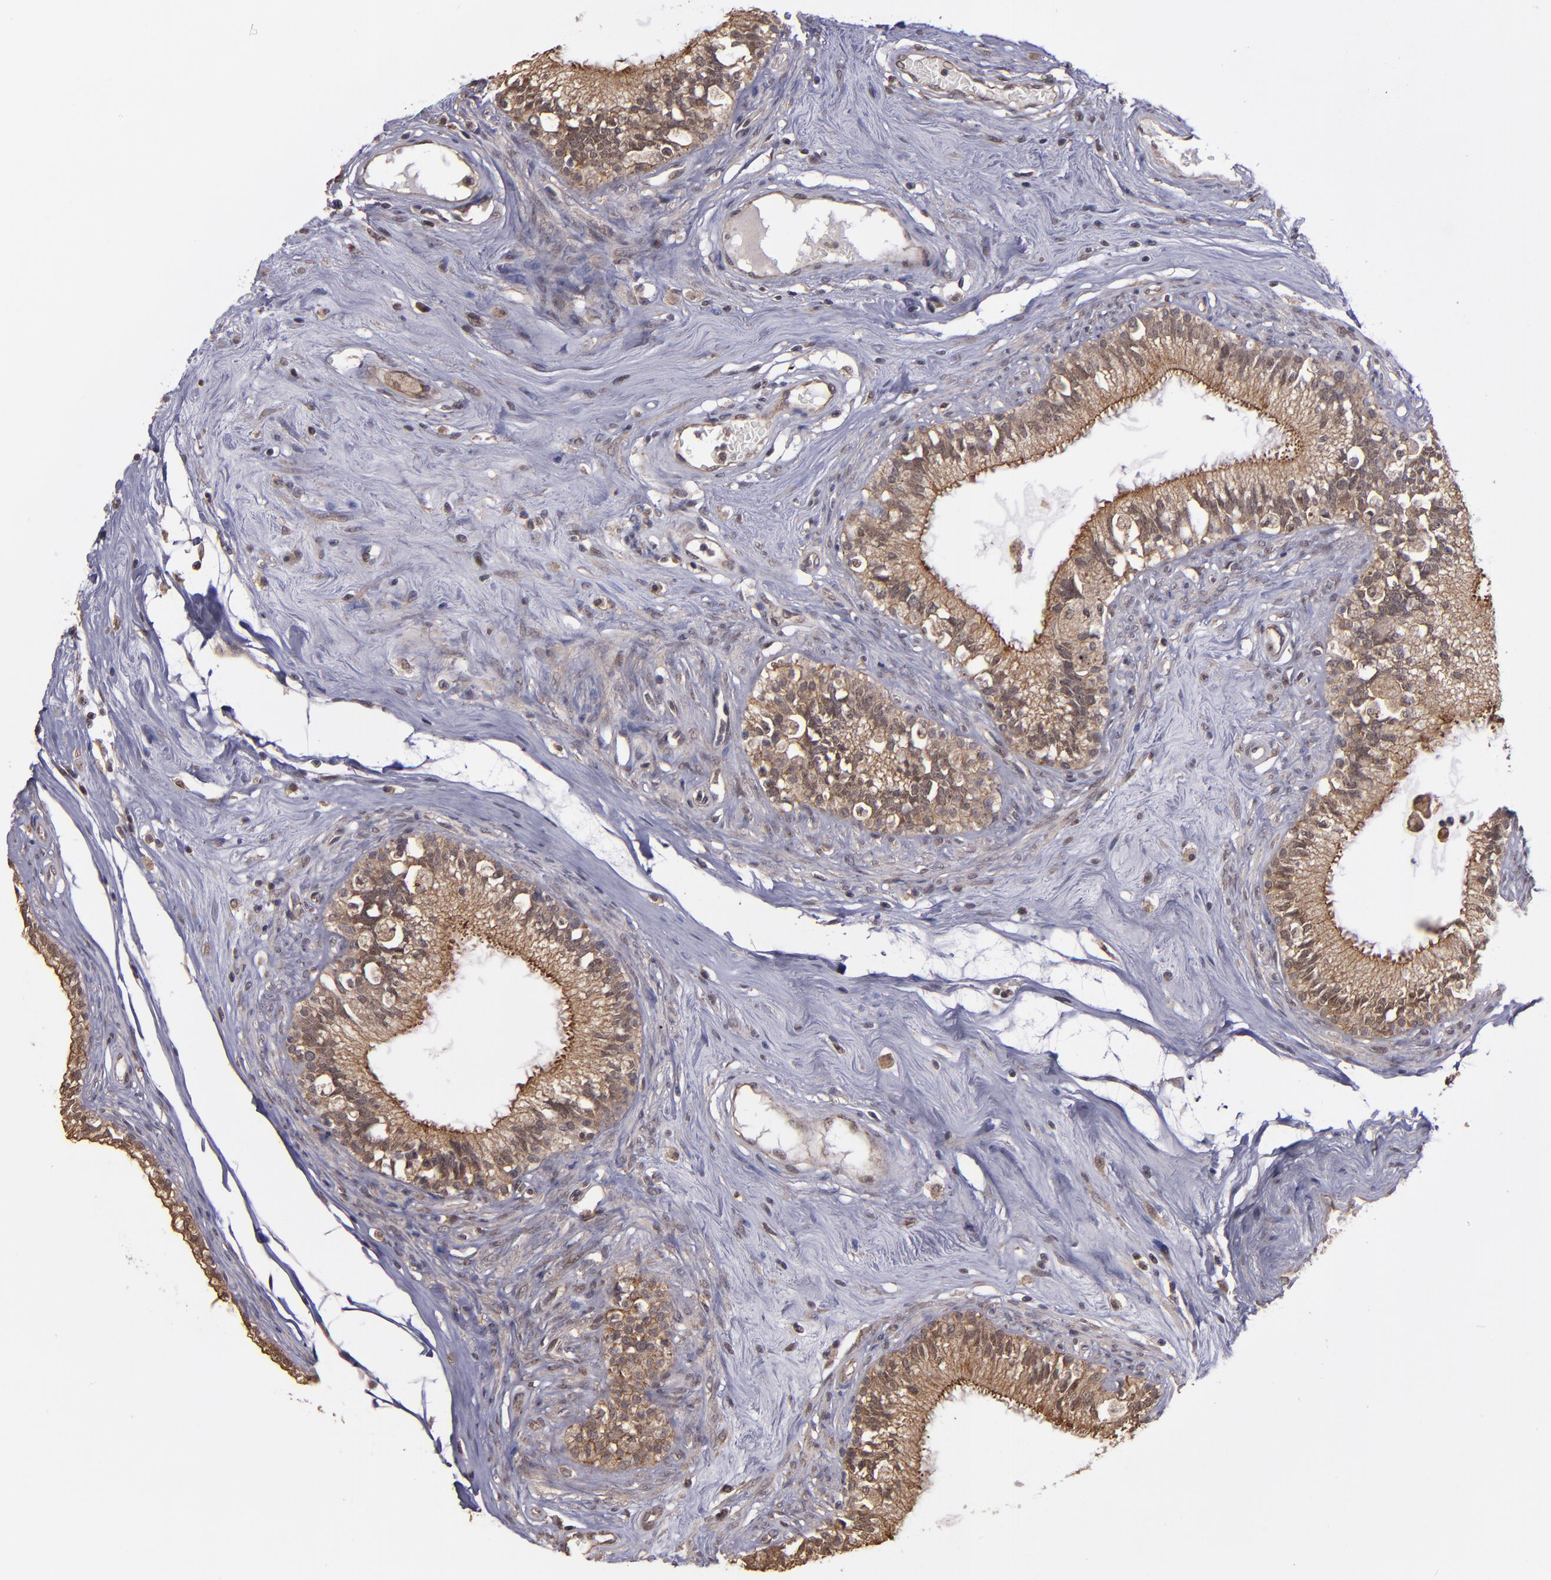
{"staining": {"intensity": "moderate", "quantity": ">75%", "location": "cytoplasmic/membranous"}, "tissue": "epididymis", "cell_type": "Glandular cells", "image_type": "normal", "snomed": [{"axis": "morphology", "description": "Normal tissue, NOS"}, {"axis": "morphology", "description": "Inflammation, NOS"}, {"axis": "topography", "description": "Epididymis"}], "caption": "The micrograph shows staining of benign epididymis, revealing moderate cytoplasmic/membranous protein positivity (brown color) within glandular cells.", "gene": "SIPA1L1", "patient": {"sex": "male", "age": 84}}